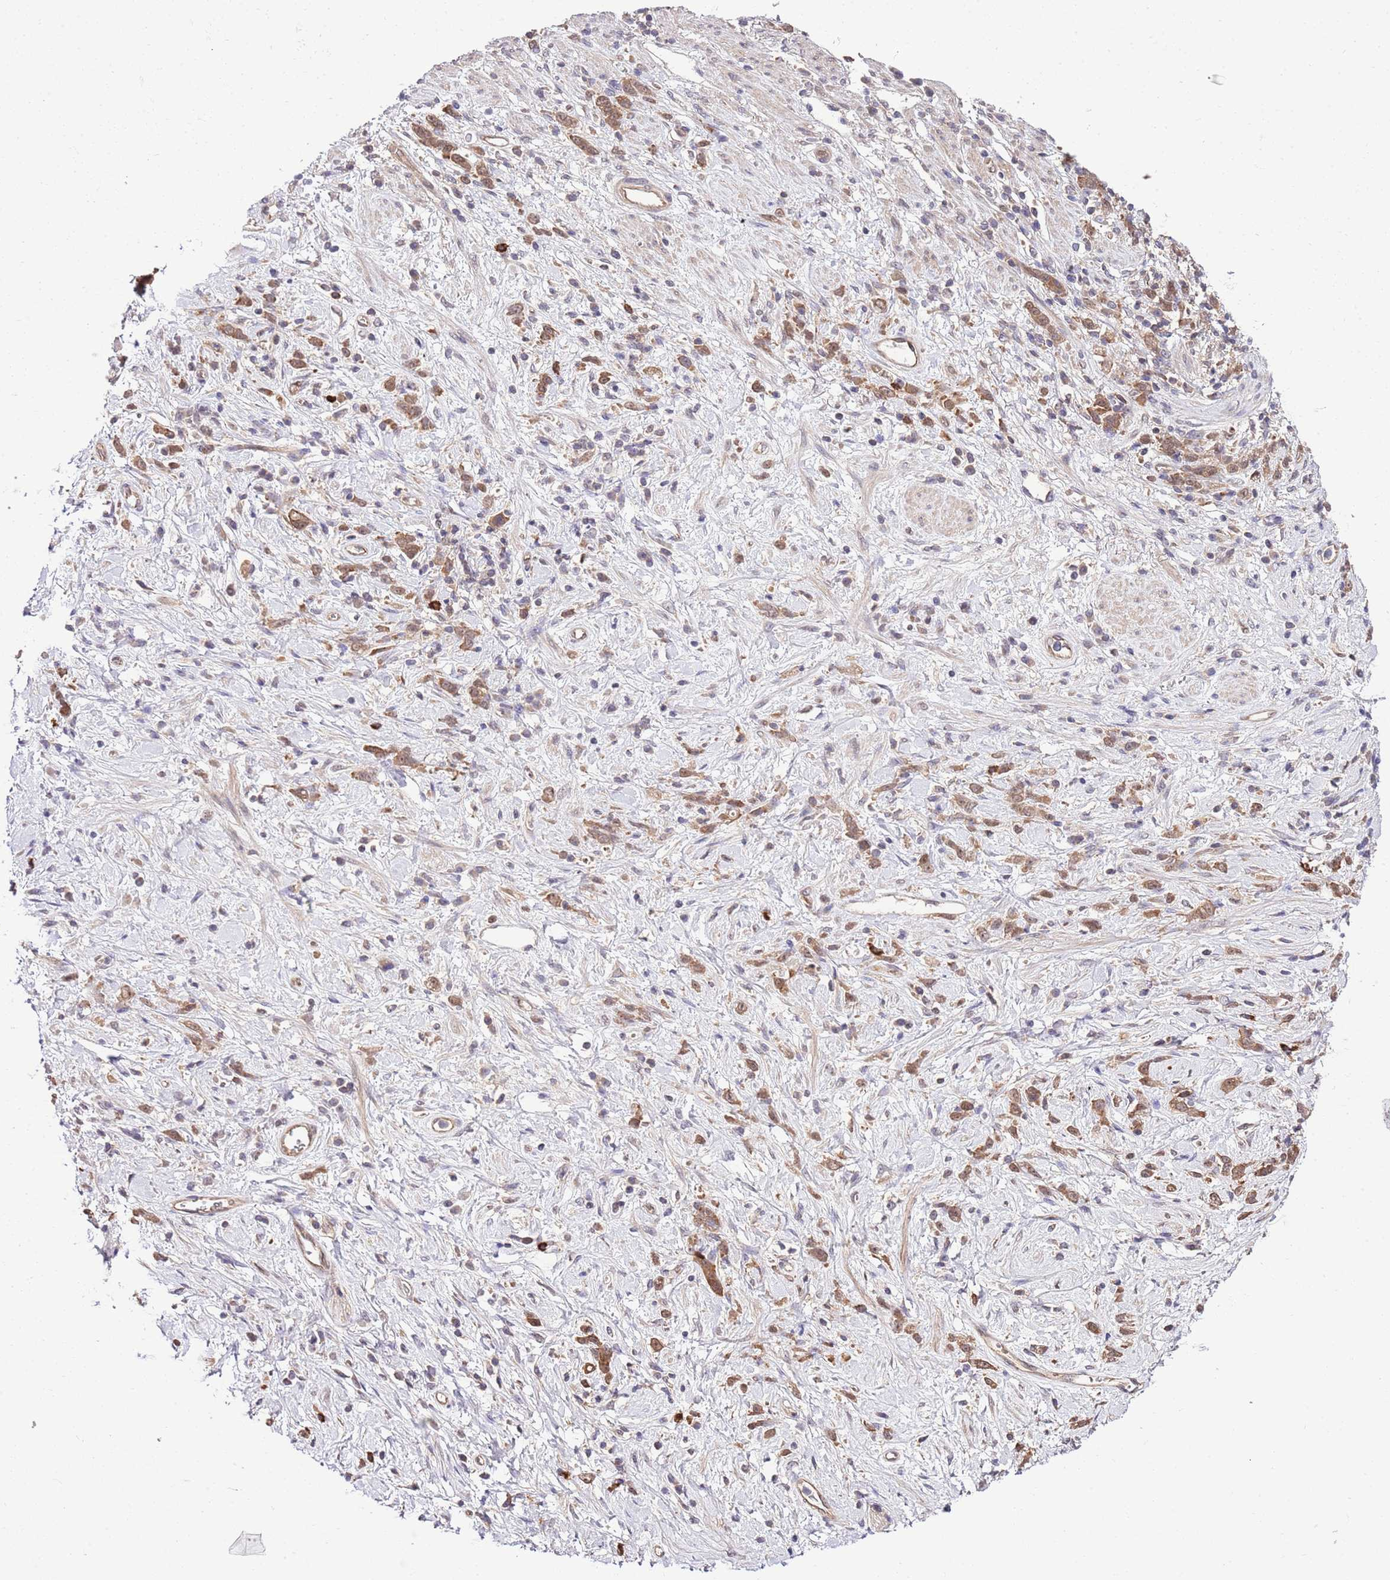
{"staining": {"intensity": "moderate", "quantity": ">75%", "location": "cytoplasmic/membranous"}, "tissue": "stomach cancer", "cell_type": "Tumor cells", "image_type": "cancer", "snomed": [{"axis": "morphology", "description": "Adenocarcinoma, NOS"}, {"axis": "topography", "description": "Stomach"}], "caption": "This histopathology image demonstrates stomach adenocarcinoma stained with immunohistochemistry (IHC) to label a protein in brown. The cytoplasmic/membranous of tumor cells show moderate positivity for the protein. Nuclei are counter-stained blue.", "gene": "DONSON", "patient": {"sex": "female", "age": 60}}